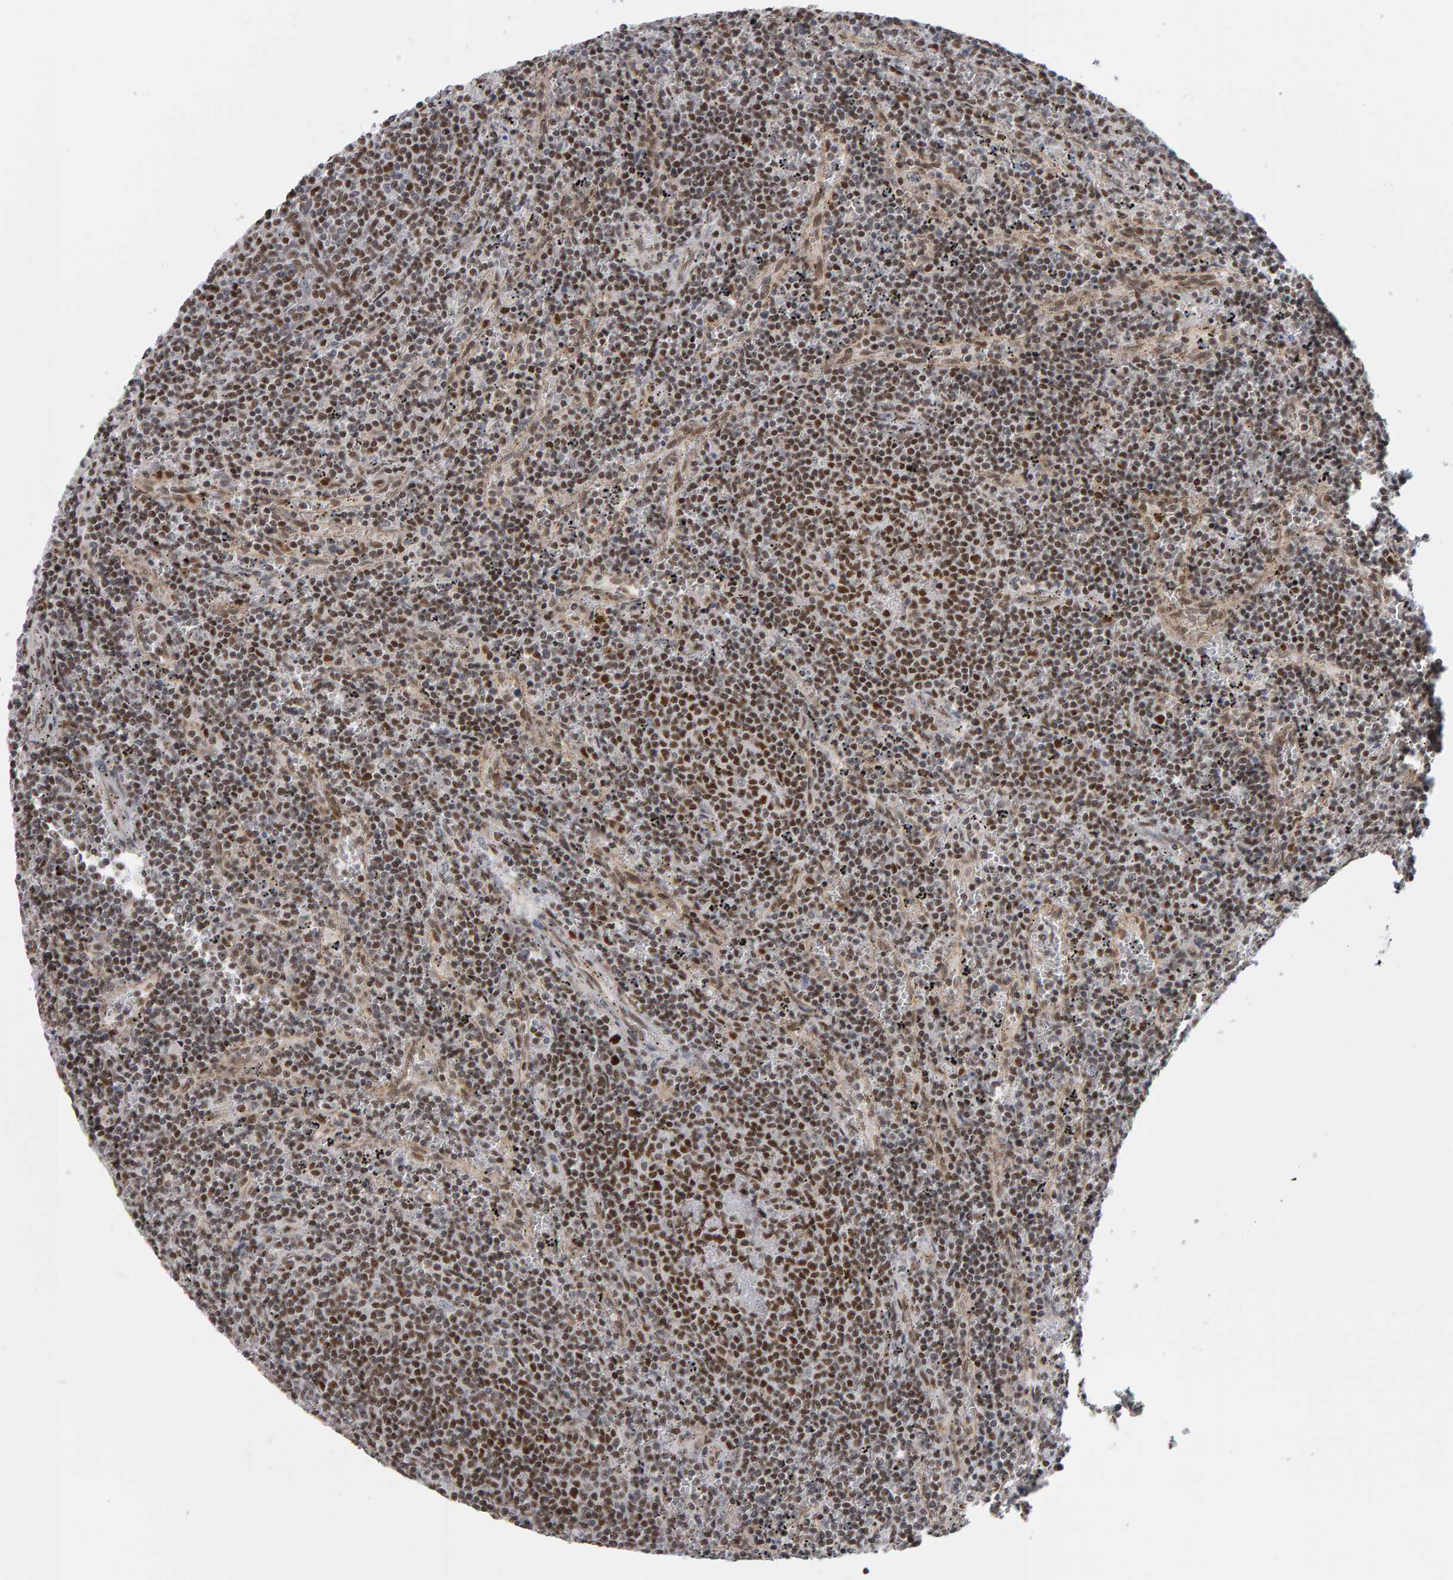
{"staining": {"intensity": "moderate", "quantity": ">75%", "location": "nuclear"}, "tissue": "lymphoma", "cell_type": "Tumor cells", "image_type": "cancer", "snomed": [{"axis": "morphology", "description": "Malignant lymphoma, non-Hodgkin's type, Low grade"}, {"axis": "topography", "description": "Spleen"}], "caption": "This micrograph shows immunohistochemistry (IHC) staining of human lymphoma, with medium moderate nuclear expression in about >75% of tumor cells.", "gene": "ATF7IP", "patient": {"sex": "female", "age": 50}}